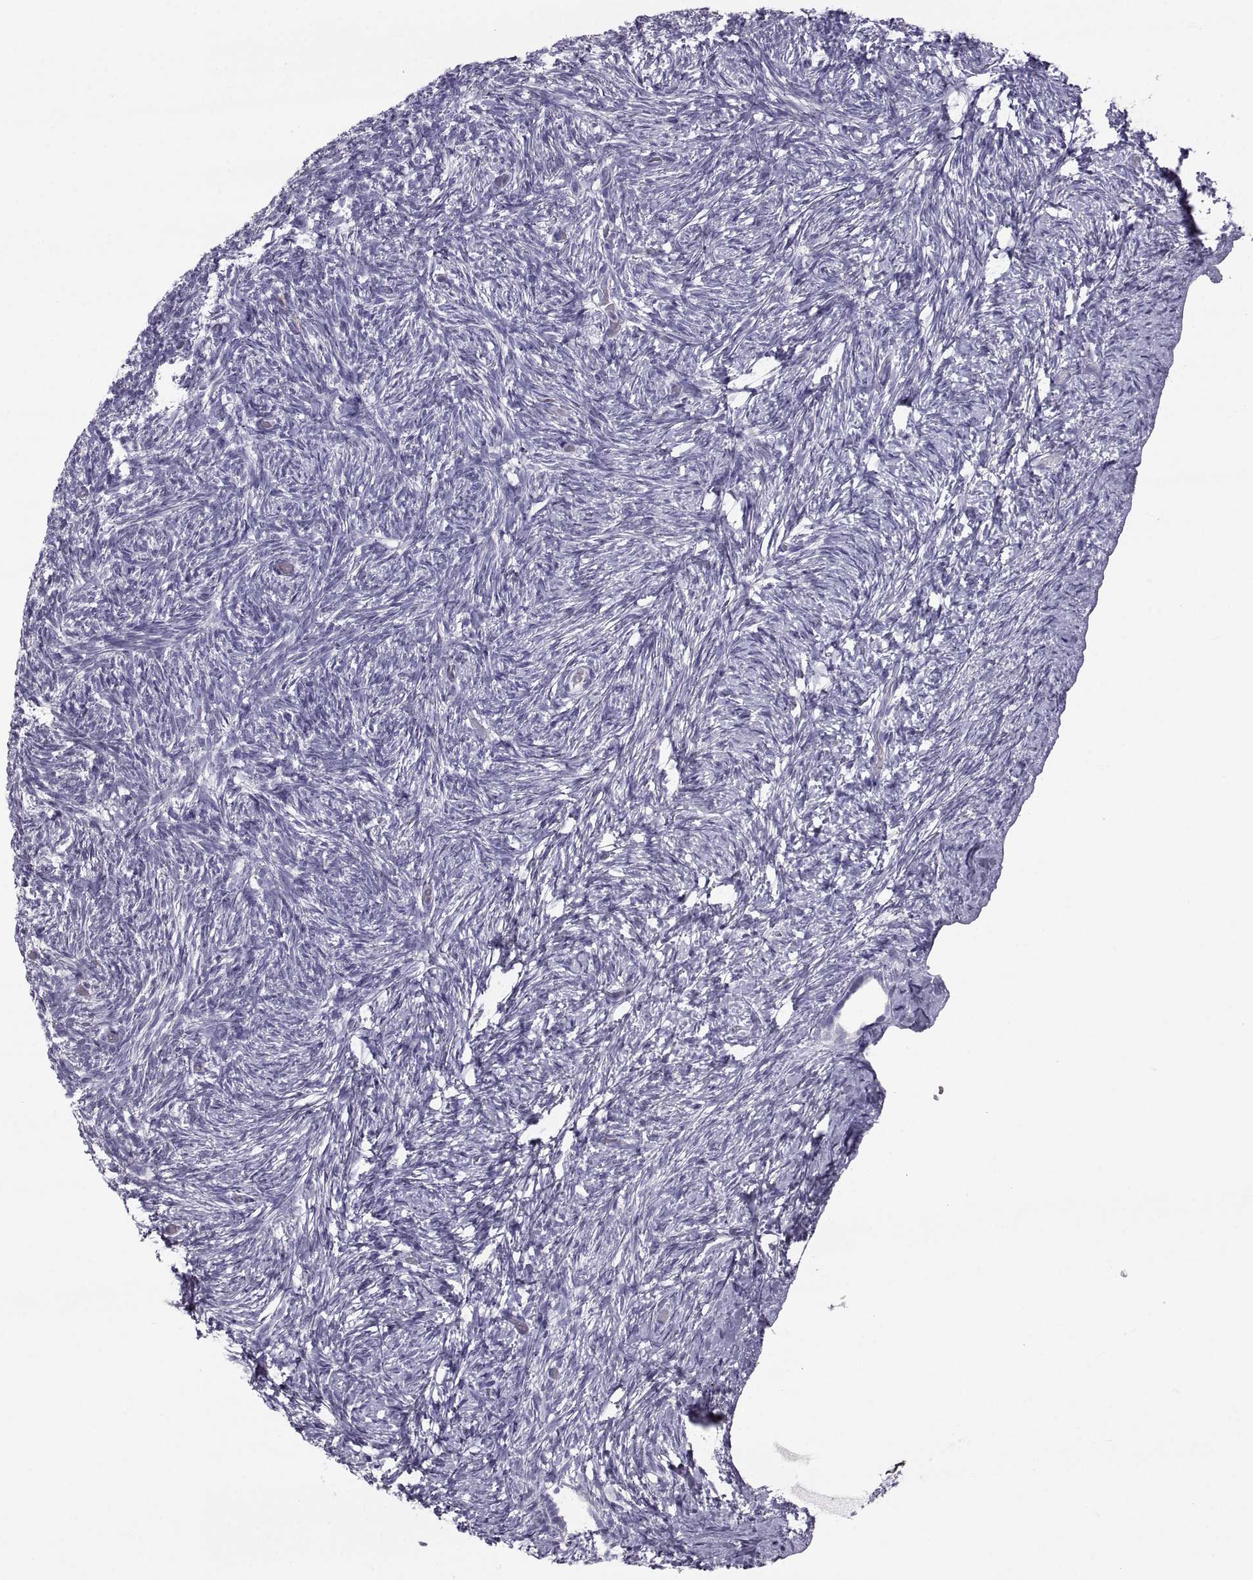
{"staining": {"intensity": "negative", "quantity": "none", "location": "none"}, "tissue": "ovary", "cell_type": "Follicle cells", "image_type": "normal", "snomed": [{"axis": "morphology", "description": "Normal tissue, NOS"}, {"axis": "topography", "description": "Ovary"}], "caption": "An immunohistochemistry photomicrograph of benign ovary is shown. There is no staining in follicle cells of ovary. (DAB (3,3'-diaminobenzidine) immunohistochemistry (IHC) visualized using brightfield microscopy, high magnification).", "gene": "PCSK1N", "patient": {"sex": "female", "age": 39}}